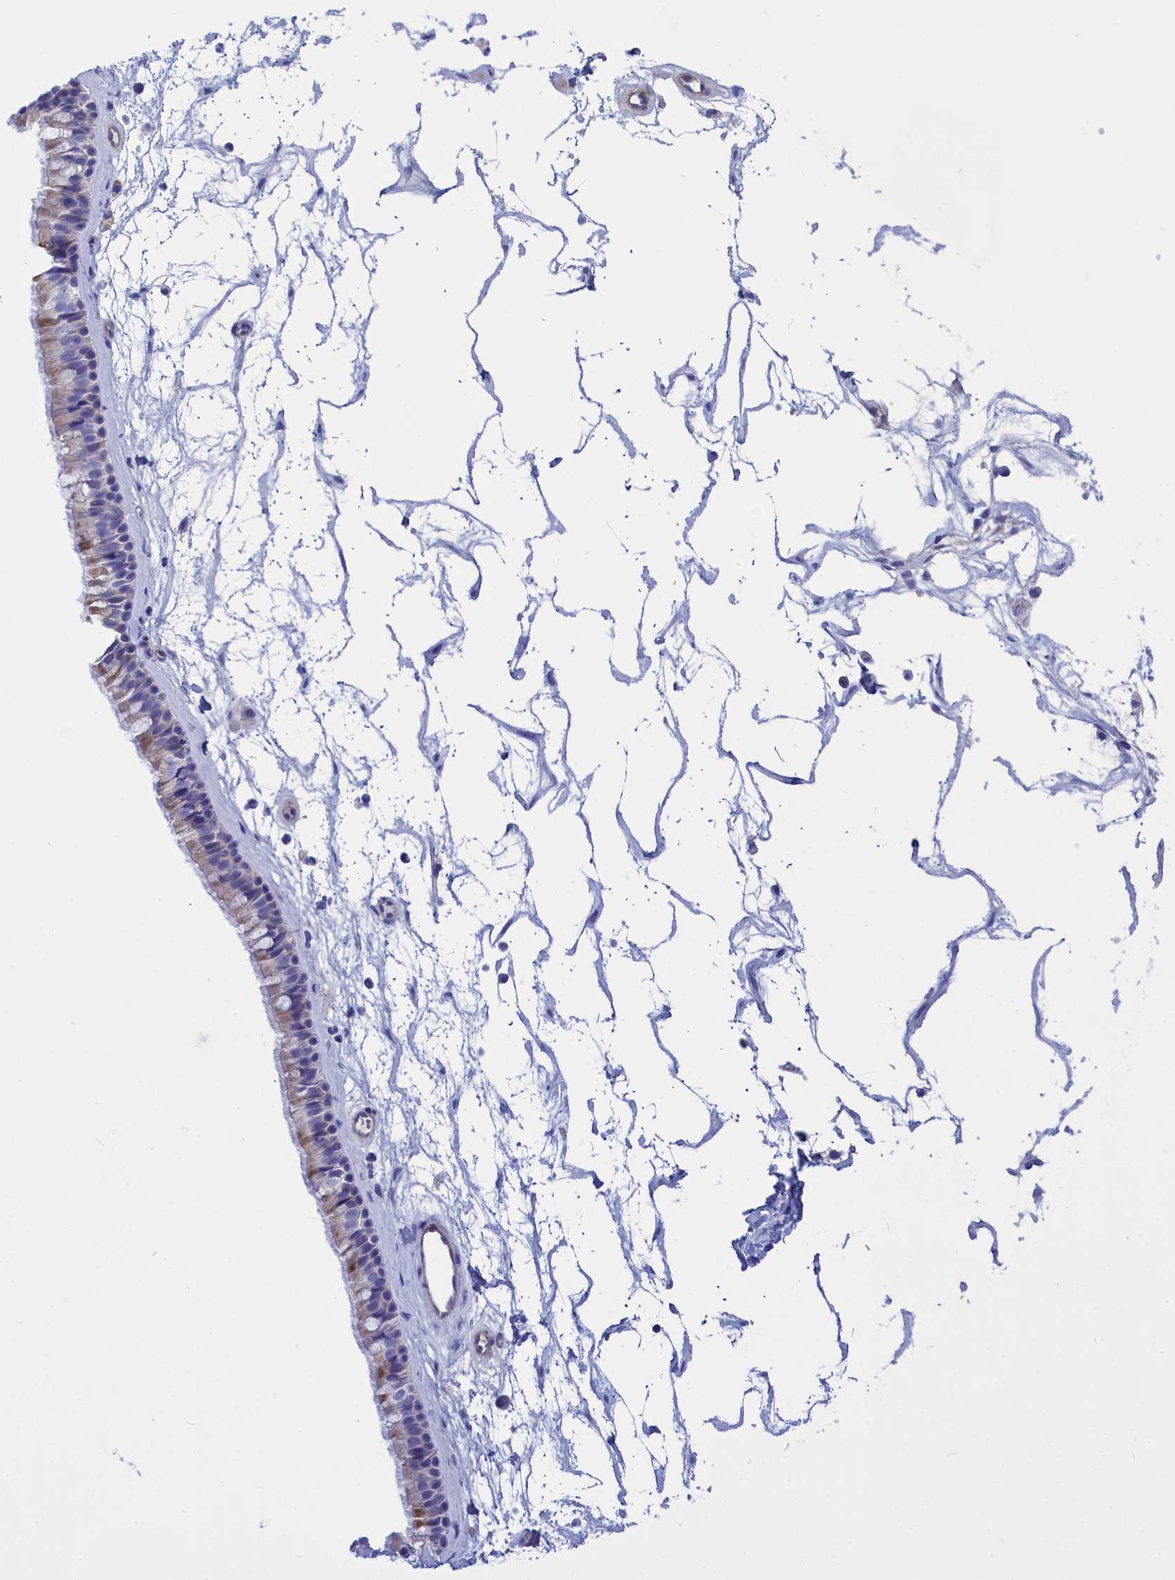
{"staining": {"intensity": "negative", "quantity": "none", "location": "none"}, "tissue": "nasopharynx", "cell_type": "Respiratory epithelial cells", "image_type": "normal", "snomed": [{"axis": "morphology", "description": "Normal tissue, NOS"}, {"axis": "topography", "description": "Nasopharynx"}], "caption": "A high-resolution micrograph shows immunohistochemistry (IHC) staining of unremarkable nasopharynx, which displays no significant staining in respiratory epithelial cells.", "gene": "CCRL2", "patient": {"sex": "male", "age": 64}}